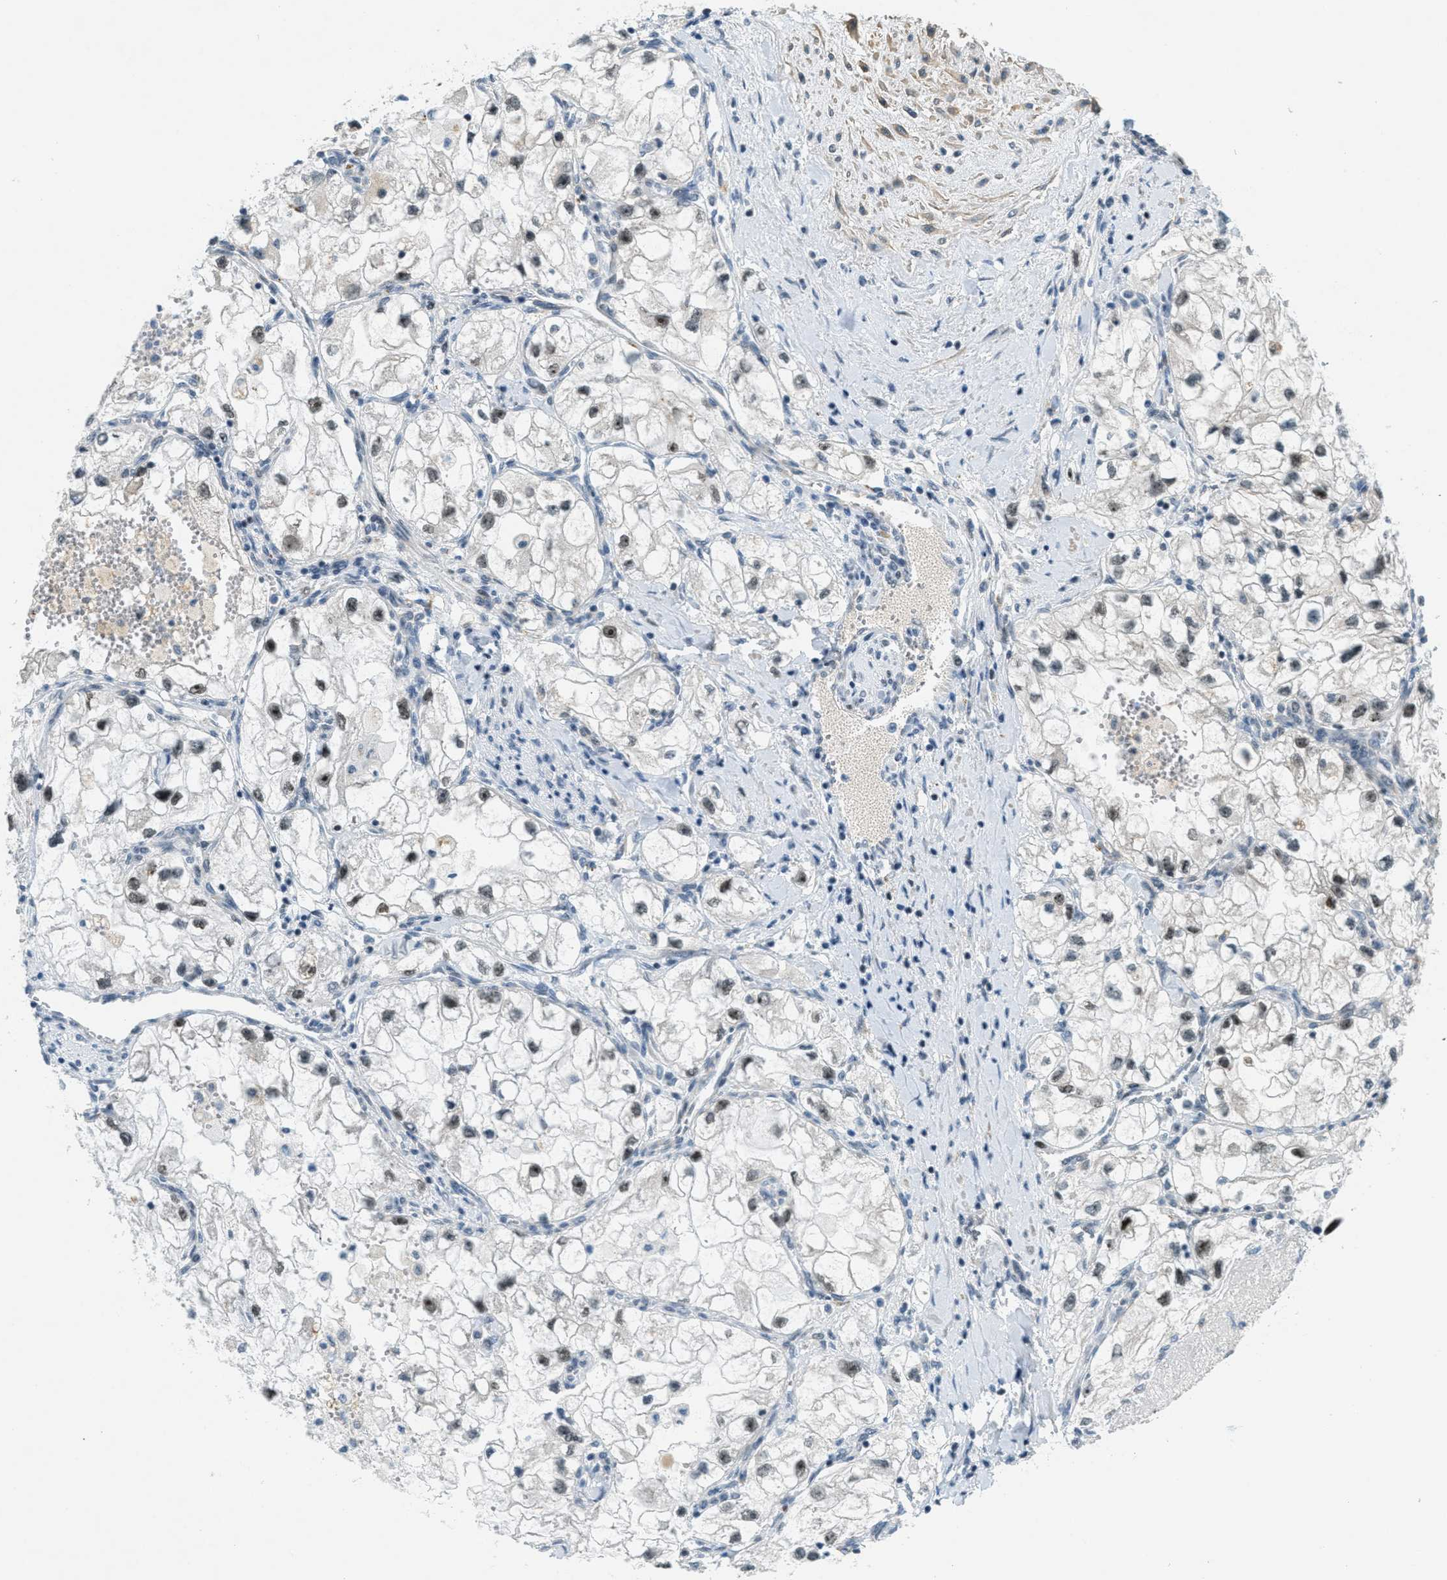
{"staining": {"intensity": "moderate", "quantity": "25%-75%", "location": "nuclear"}, "tissue": "renal cancer", "cell_type": "Tumor cells", "image_type": "cancer", "snomed": [{"axis": "morphology", "description": "Adenocarcinoma, NOS"}, {"axis": "topography", "description": "Kidney"}], "caption": "An immunohistochemistry image of tumor tissue is shown. Protein staining in brown shows moderate nuclear positivity in renal adenocarcinoma within tumor cells.", "gene": "DDX47", "patient": {"sex": "female", "age": 70}}